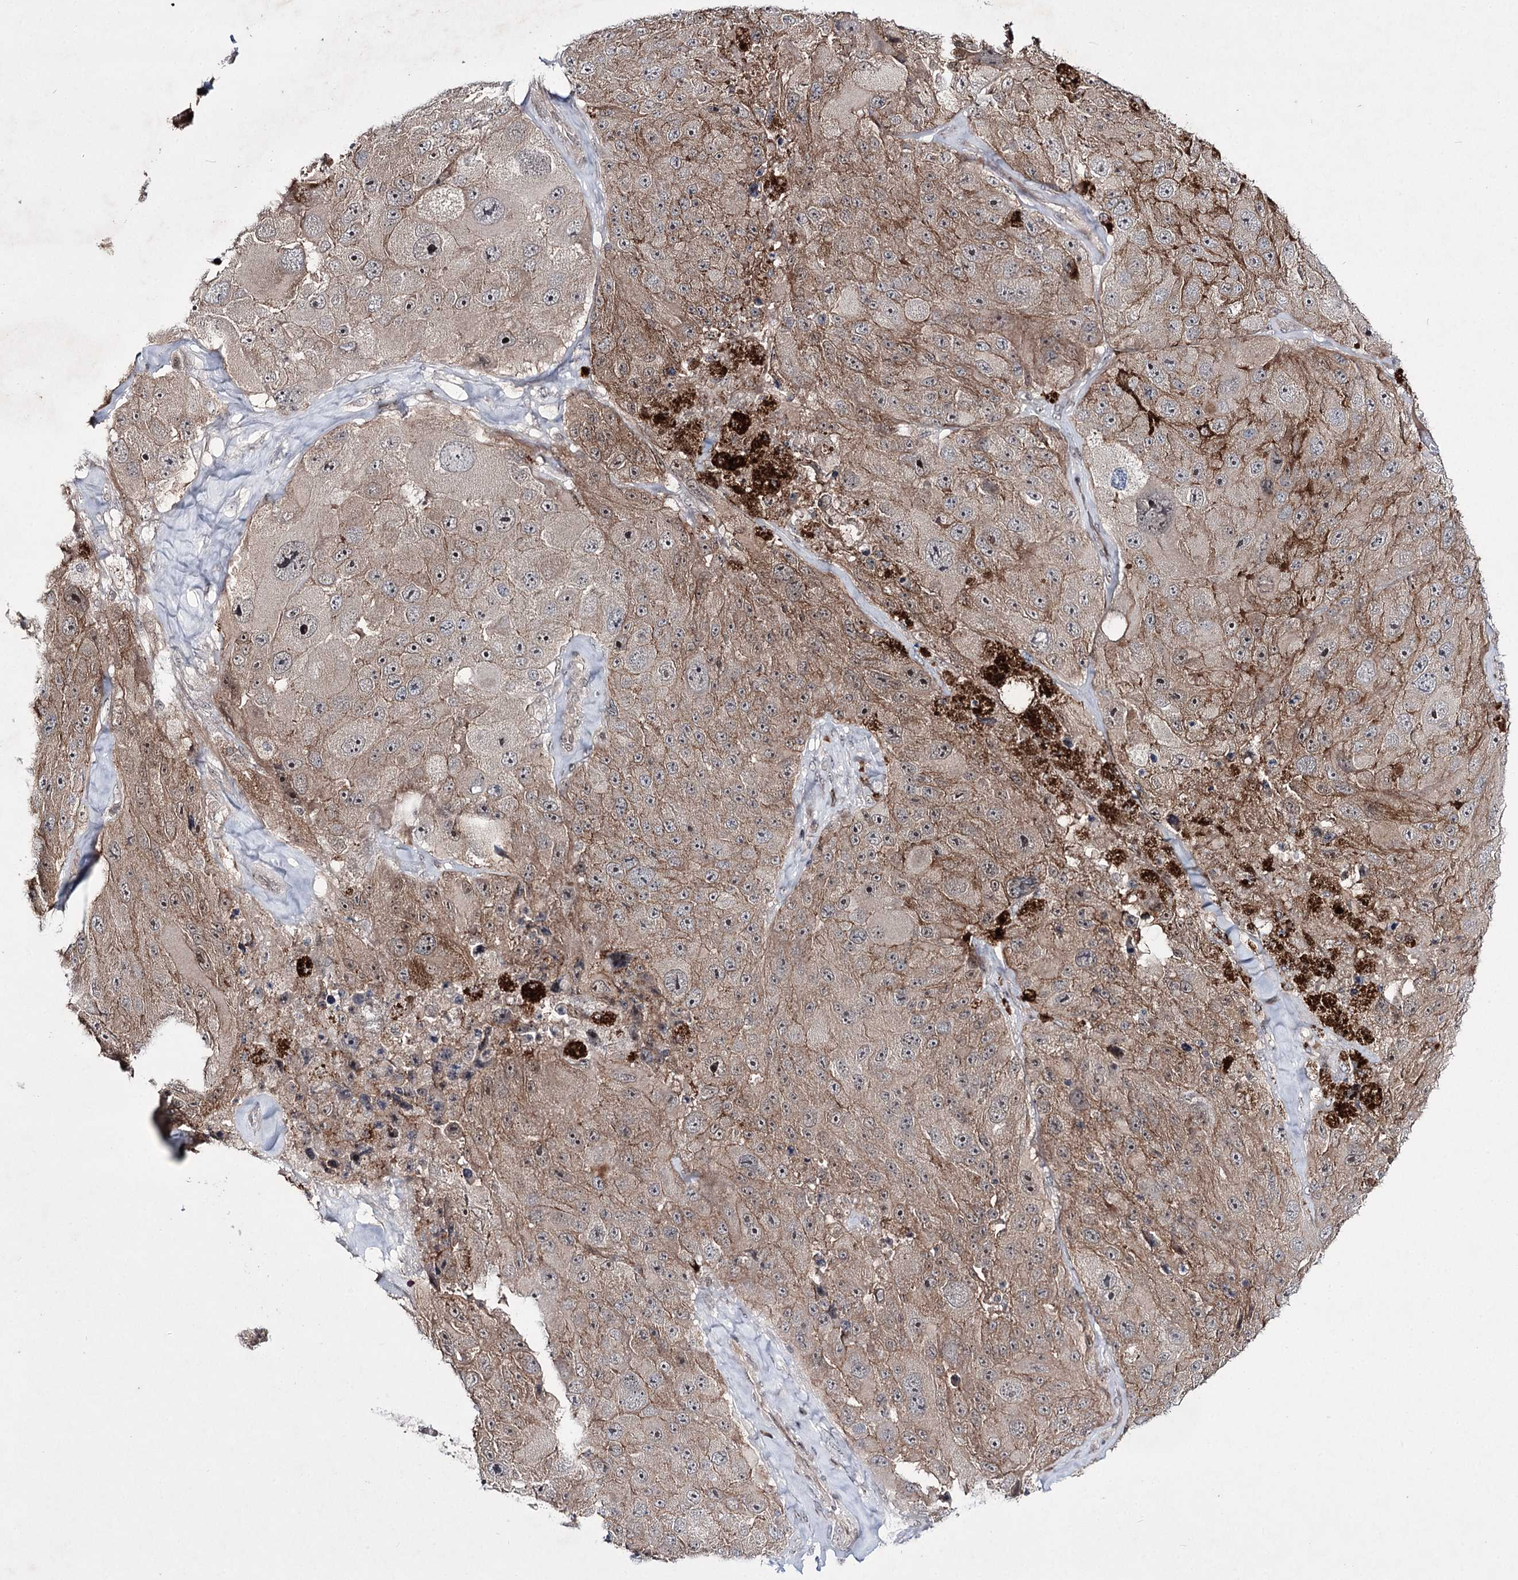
{"staining": {"intensity": "moderate", "quantity": ">75%", "location": "cytoplasmic/membranous"}, "tissue": "melanoma", "cell_type": "Tumor cells", "image_type": "cancer", "snomed": [{"axis": "morphology", "description": "Malignant melanoma, Metastatic site"}, {"axis": "topography", "description": "Lymph node"}], "caption": "Human melanoma stained with a protein marker shows moderate staining in tumor cells.", "gene": "HOXC11", "patient": {"sex": "male", "age": 62}}